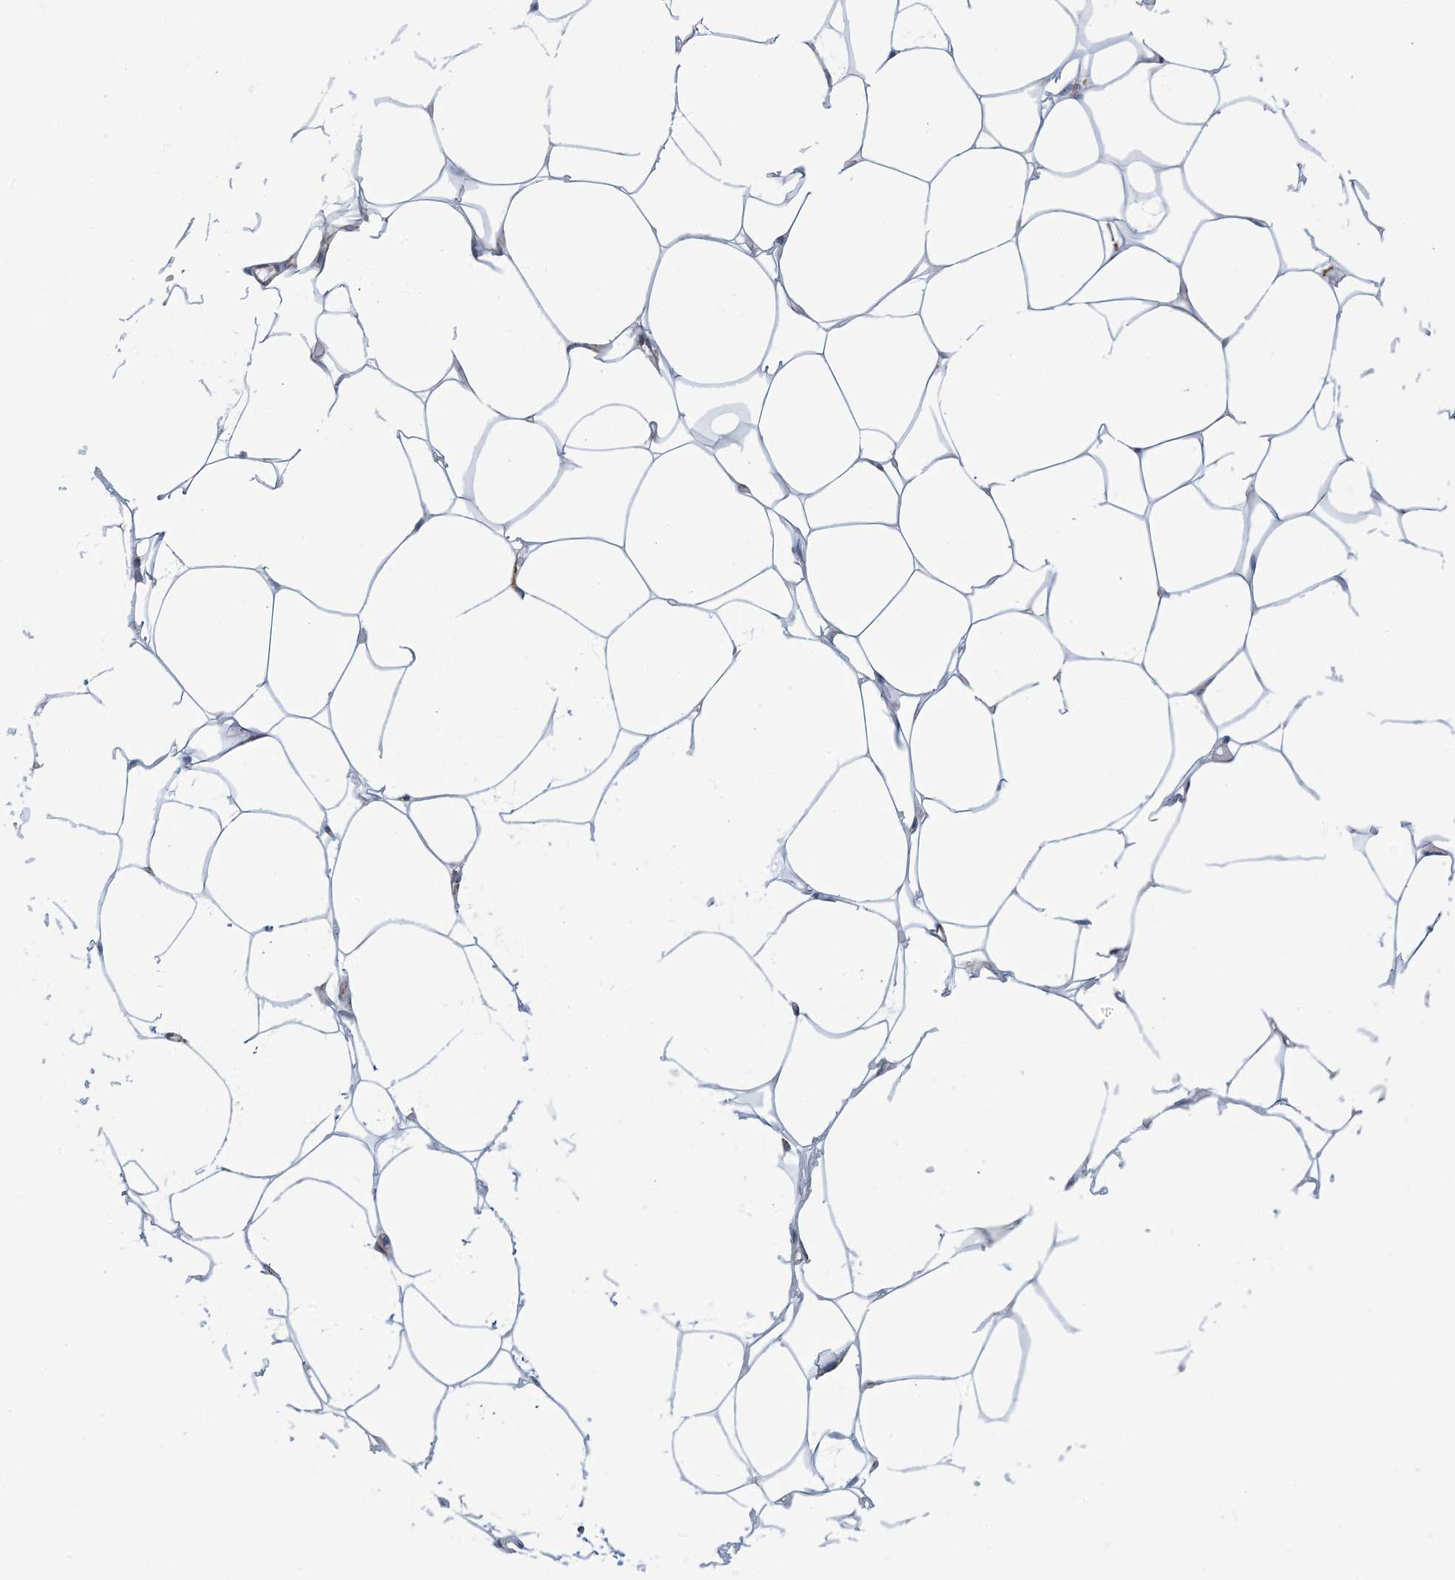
{"staining": {"intensity": "negative", "quantity": "none", "location": "none"}, "tissue": "adipose tissue", "cell_type": "Adipocytes", "image_type": "normal", "snomed": [{"axis": "morphology", "description": "Normal tissue, NOS"}, {"axis": "topography", "description": "Breast"}], "caption": "Immunohistochemistry (IHC) of unremarkable human adipose tissue reveals no expression in adipocytes.", "gene": "CCDC14", "patient": {"sex": "female", "age": 23}}